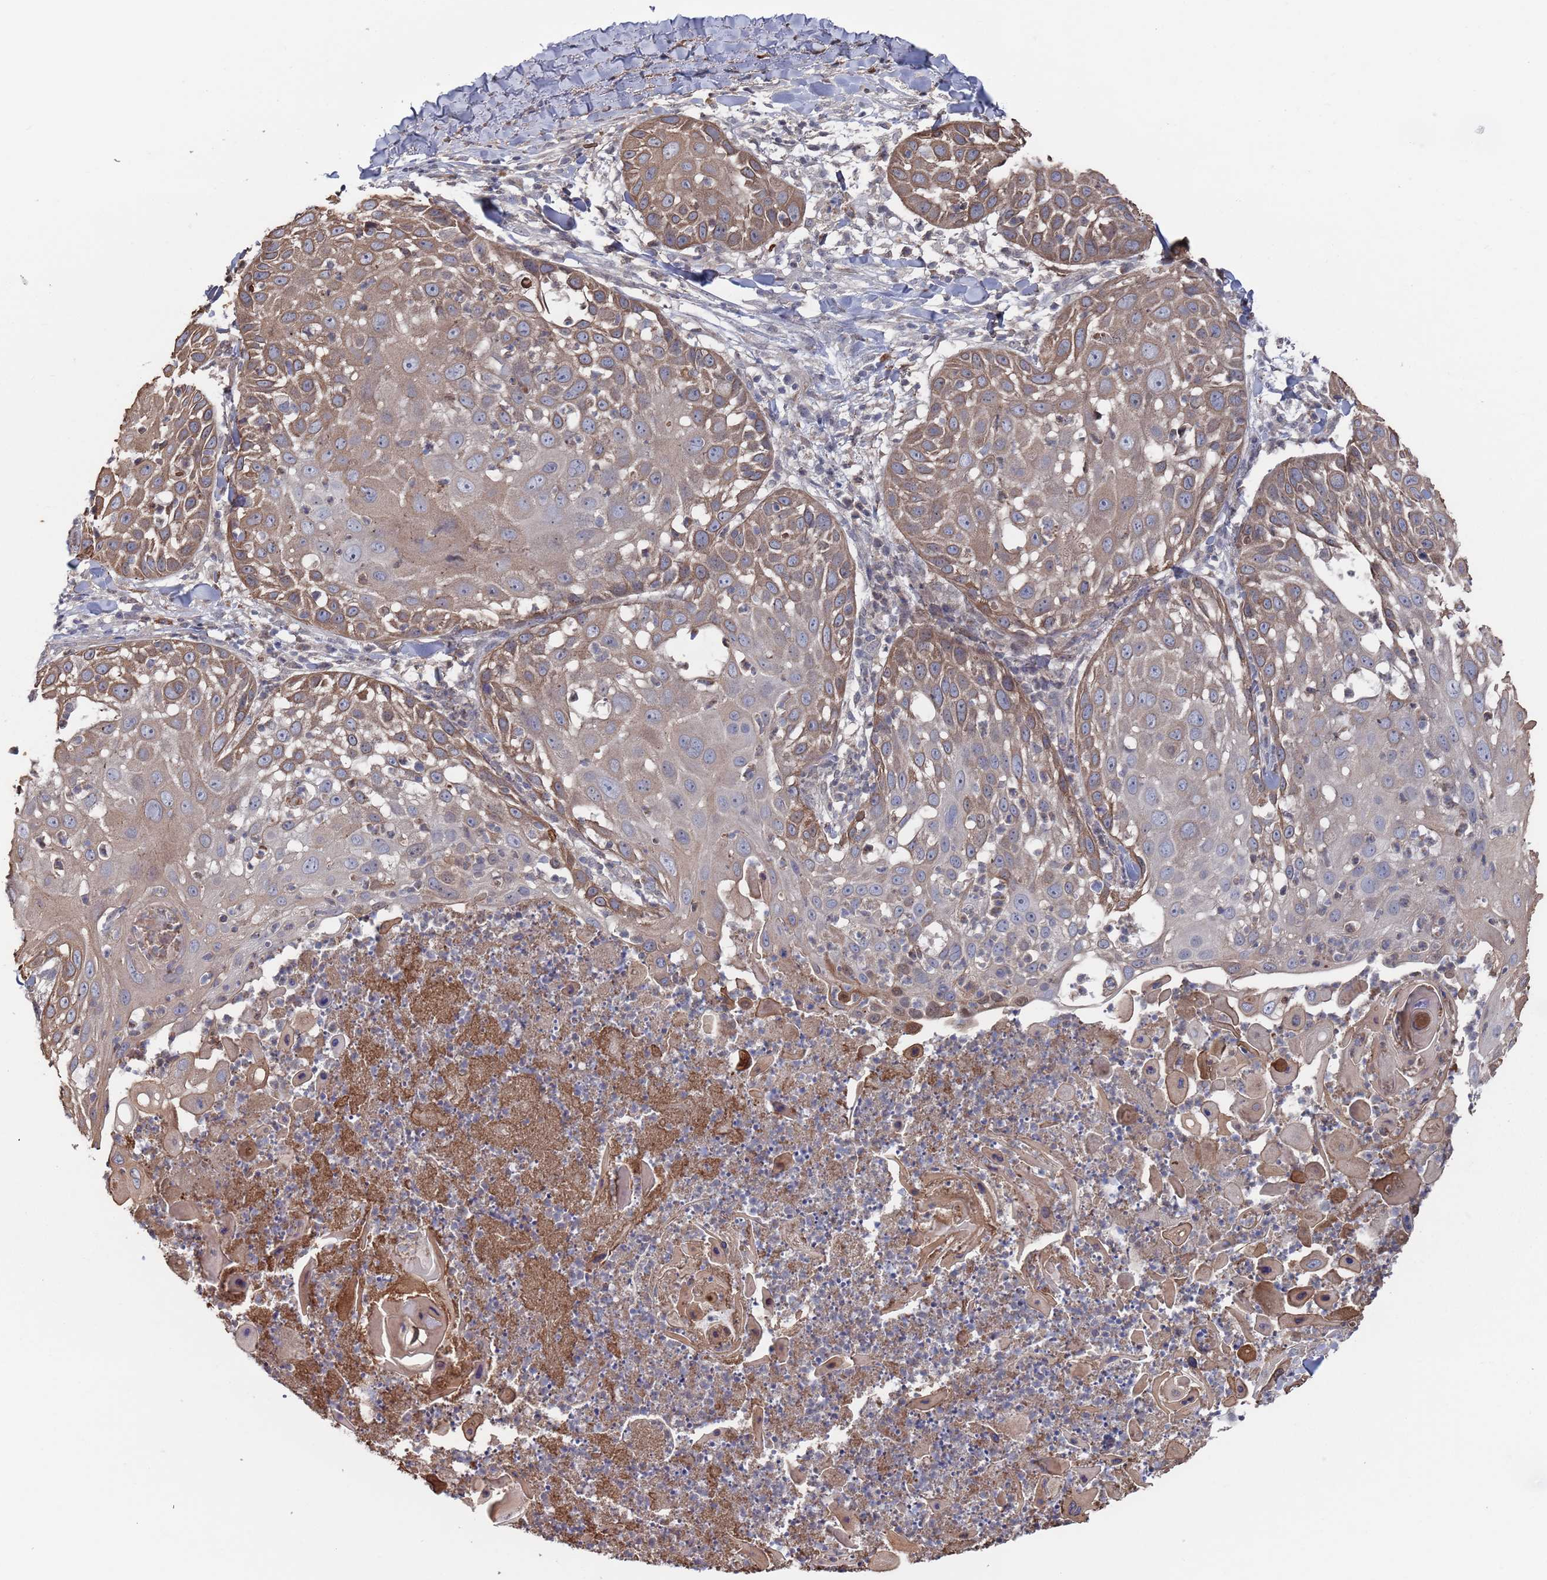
{"staining": {"intensity": "moderate", "quantity": ">75%", "location": "cytoplasmic/membranous"}, "tissue": "skin cancer", "cell_type": "Tumor cells", "image_type": "cancer", "snomed": [{"axis": "morphology", "description": "Squamous cell carcinoma, NOS"}, {"axis": "topography", "description": "Skin"}], "caption": "High-magnification brightfield microscopy of skin cancer stained with DAB (3,3'-diaminobenzidine) (brown) and counterstained with hematoxylin (blue). tumor cells exhibit moderate cytoplasmic/membranous positivity is present in about>75% of cells.", "gene": "DGKD", "patient": {"sex": "female", "age": 44}}